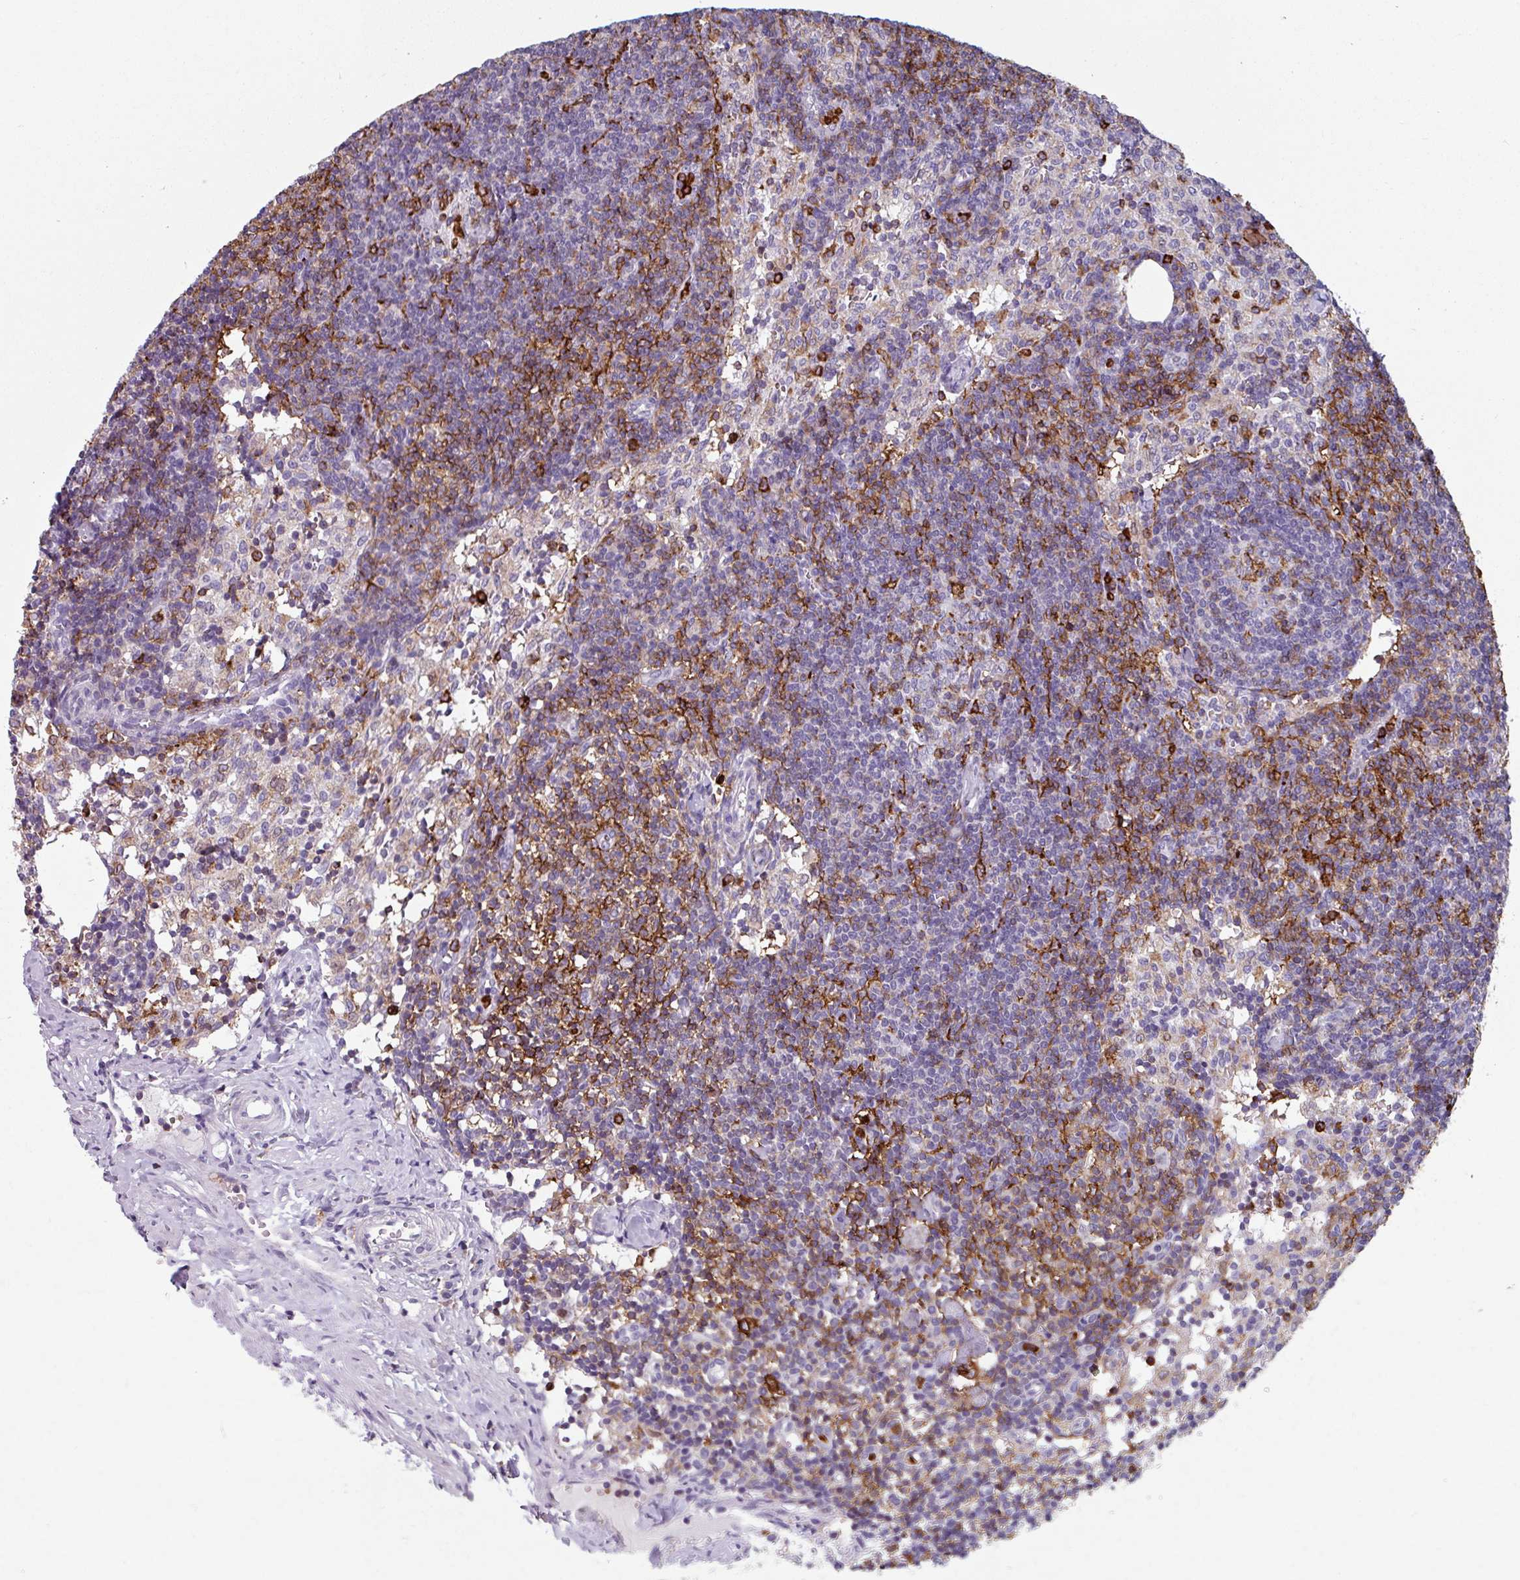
{"staining": {"intensity": "strong", "quantity": "<25%", "location": "cytoplasmic/membranous"}, "tissue": "lymph node", "cell_type": "Germinal center cells", "image_type": "normal", "snomed": [{"axis": "morphology", "description": "Normal tissue, NOS"}, {"axis": "topography", "description": "Lymph node"}], "caption": "This image demonstrates benign lymph node stained with immunohistochemistry to label a protein in brown. The cytoplasmic/membranous of germinal center cells show strong positivity for the protein. Nuclei are counter-stained blue.", "gene": "EXOSC5", "patient": {"sex": "female", "age": 52}}